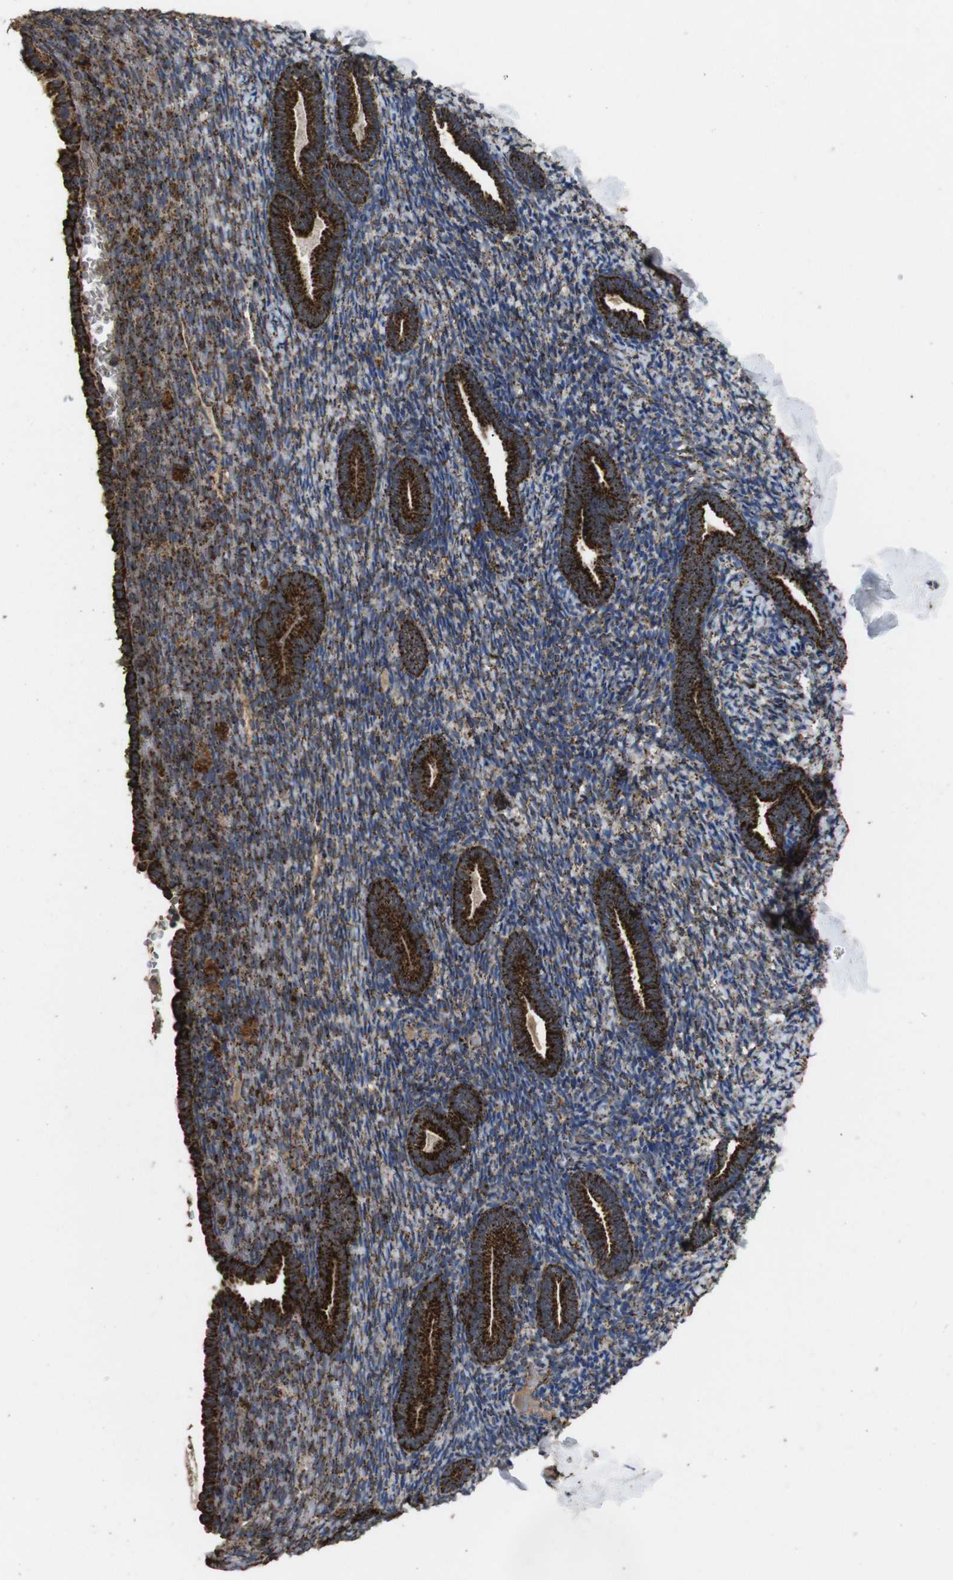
{"staining": {"intensity": "strong", "quantity": ">75%", "location": "cytoplasmic/membranous"}, "tissue": "endometrium", "cell_type": "Cells in endometrial stroma", "image_type": "normal", "snomed": [{"axis": "morphology", "description": "Normal tissue, NOS"}, {"axis": "topography", "description": "Endometrium"}], "caption": "Immunohistochemistry (IHC) histopathology image of benign human endometrium stained for a protein (brown), which shows high levels of strong cytoplasmic/membranous expression in about >75% of cells in endometrial stroma.", "gene": "ATP5F1A", "patient": {"sex": "female", "age": 51}}